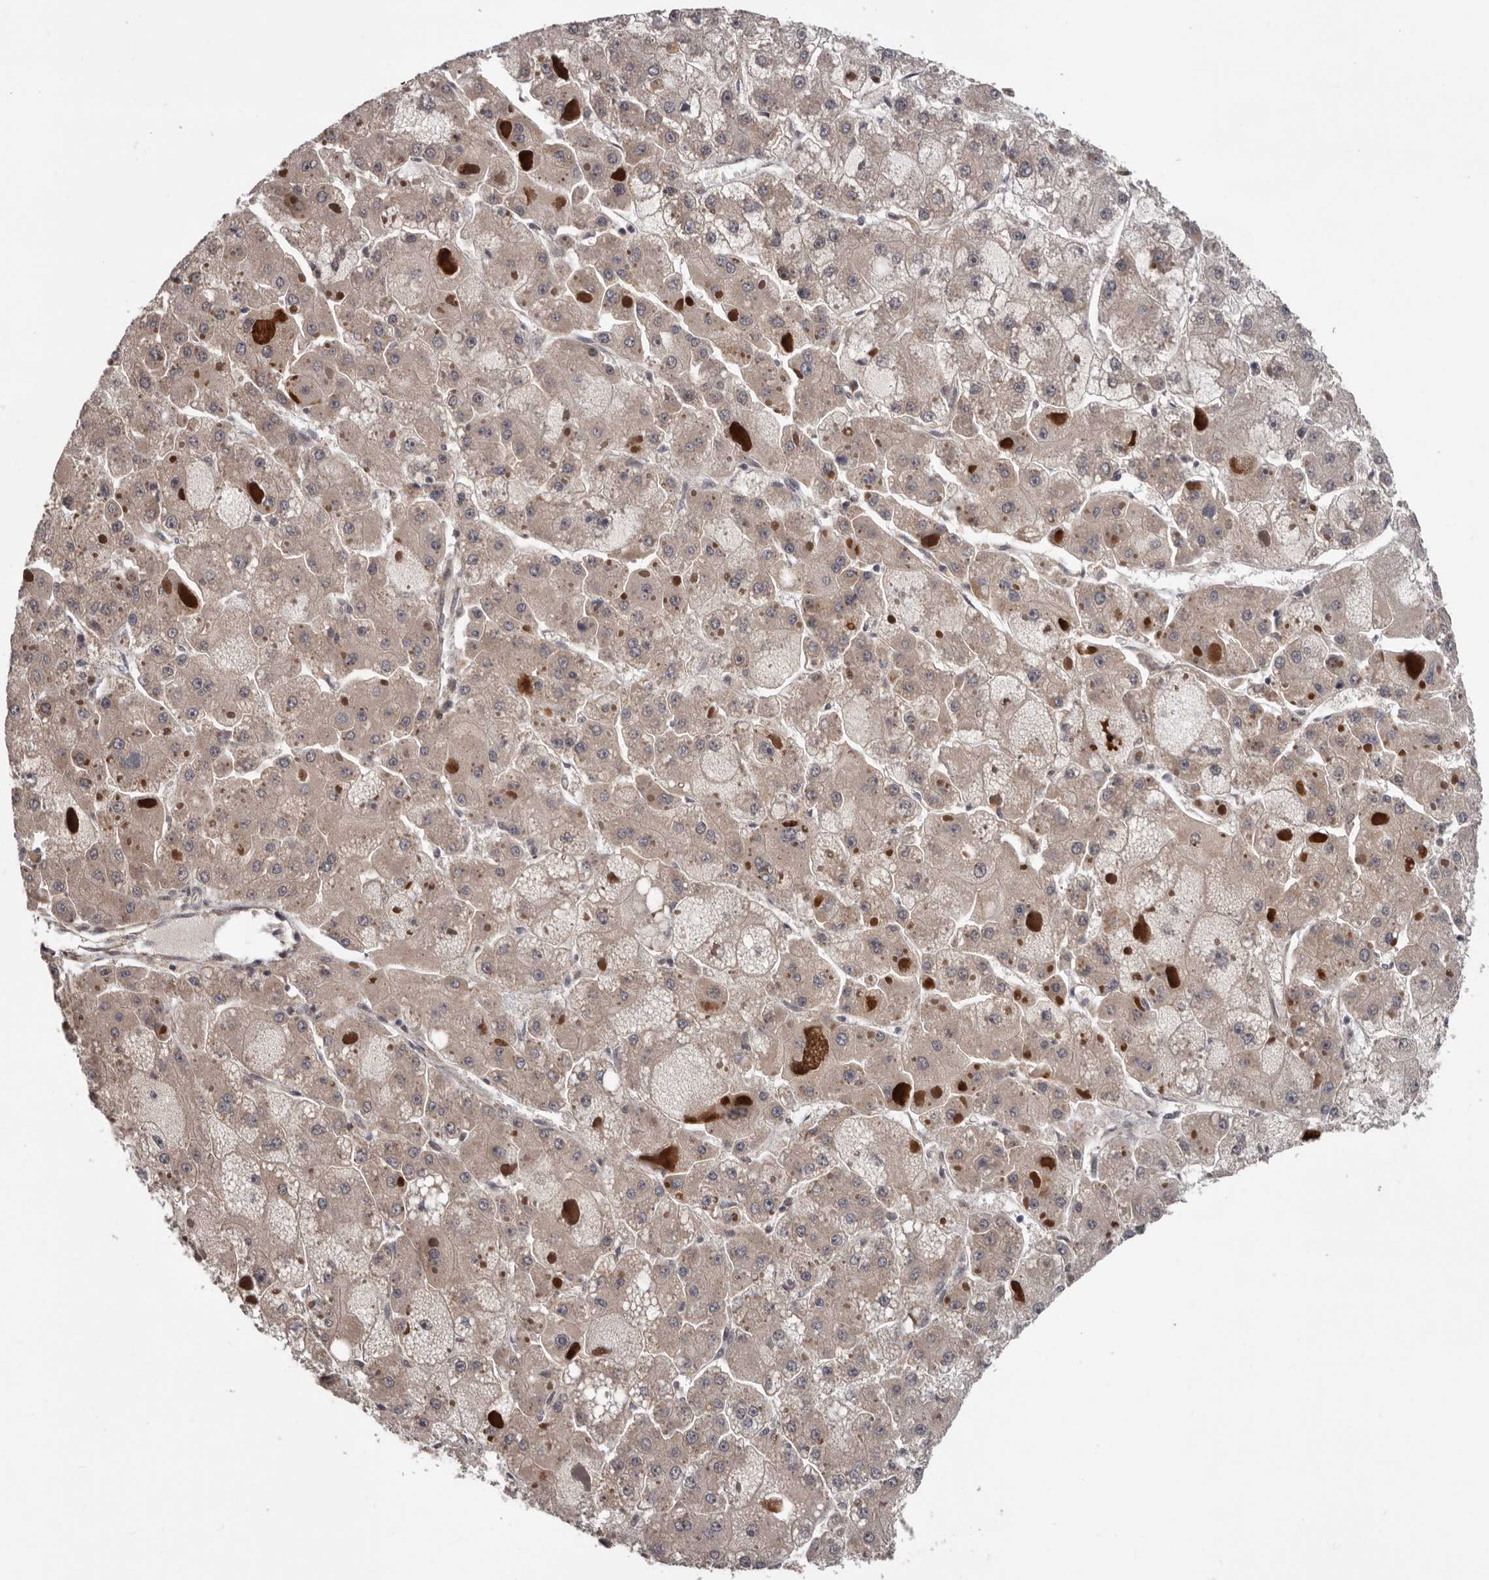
{"staining": {"intensity": "weak", "quantity": "25%-75%", "location": "cytoplasmic/membranous"}, "tissue": "liver cancer", "cell_type": "Tumor cells", "image_type": "cancer", "snomed": [{"axis": "morphology", "description": "Carcinoma, Hepatocellular, NOS"}, {"axis": "topography", "description": "Liver"}], "caption": "A micrograph showing weak cytoplasmic/membranous expression in about 25%-75% of tumor cells in liver cancer (hepatocellular carcinoma), as visualized by brown immunohistochemical staining.", "gene": "FGFR4", "patient": {"sex": "female", "age": 73}}